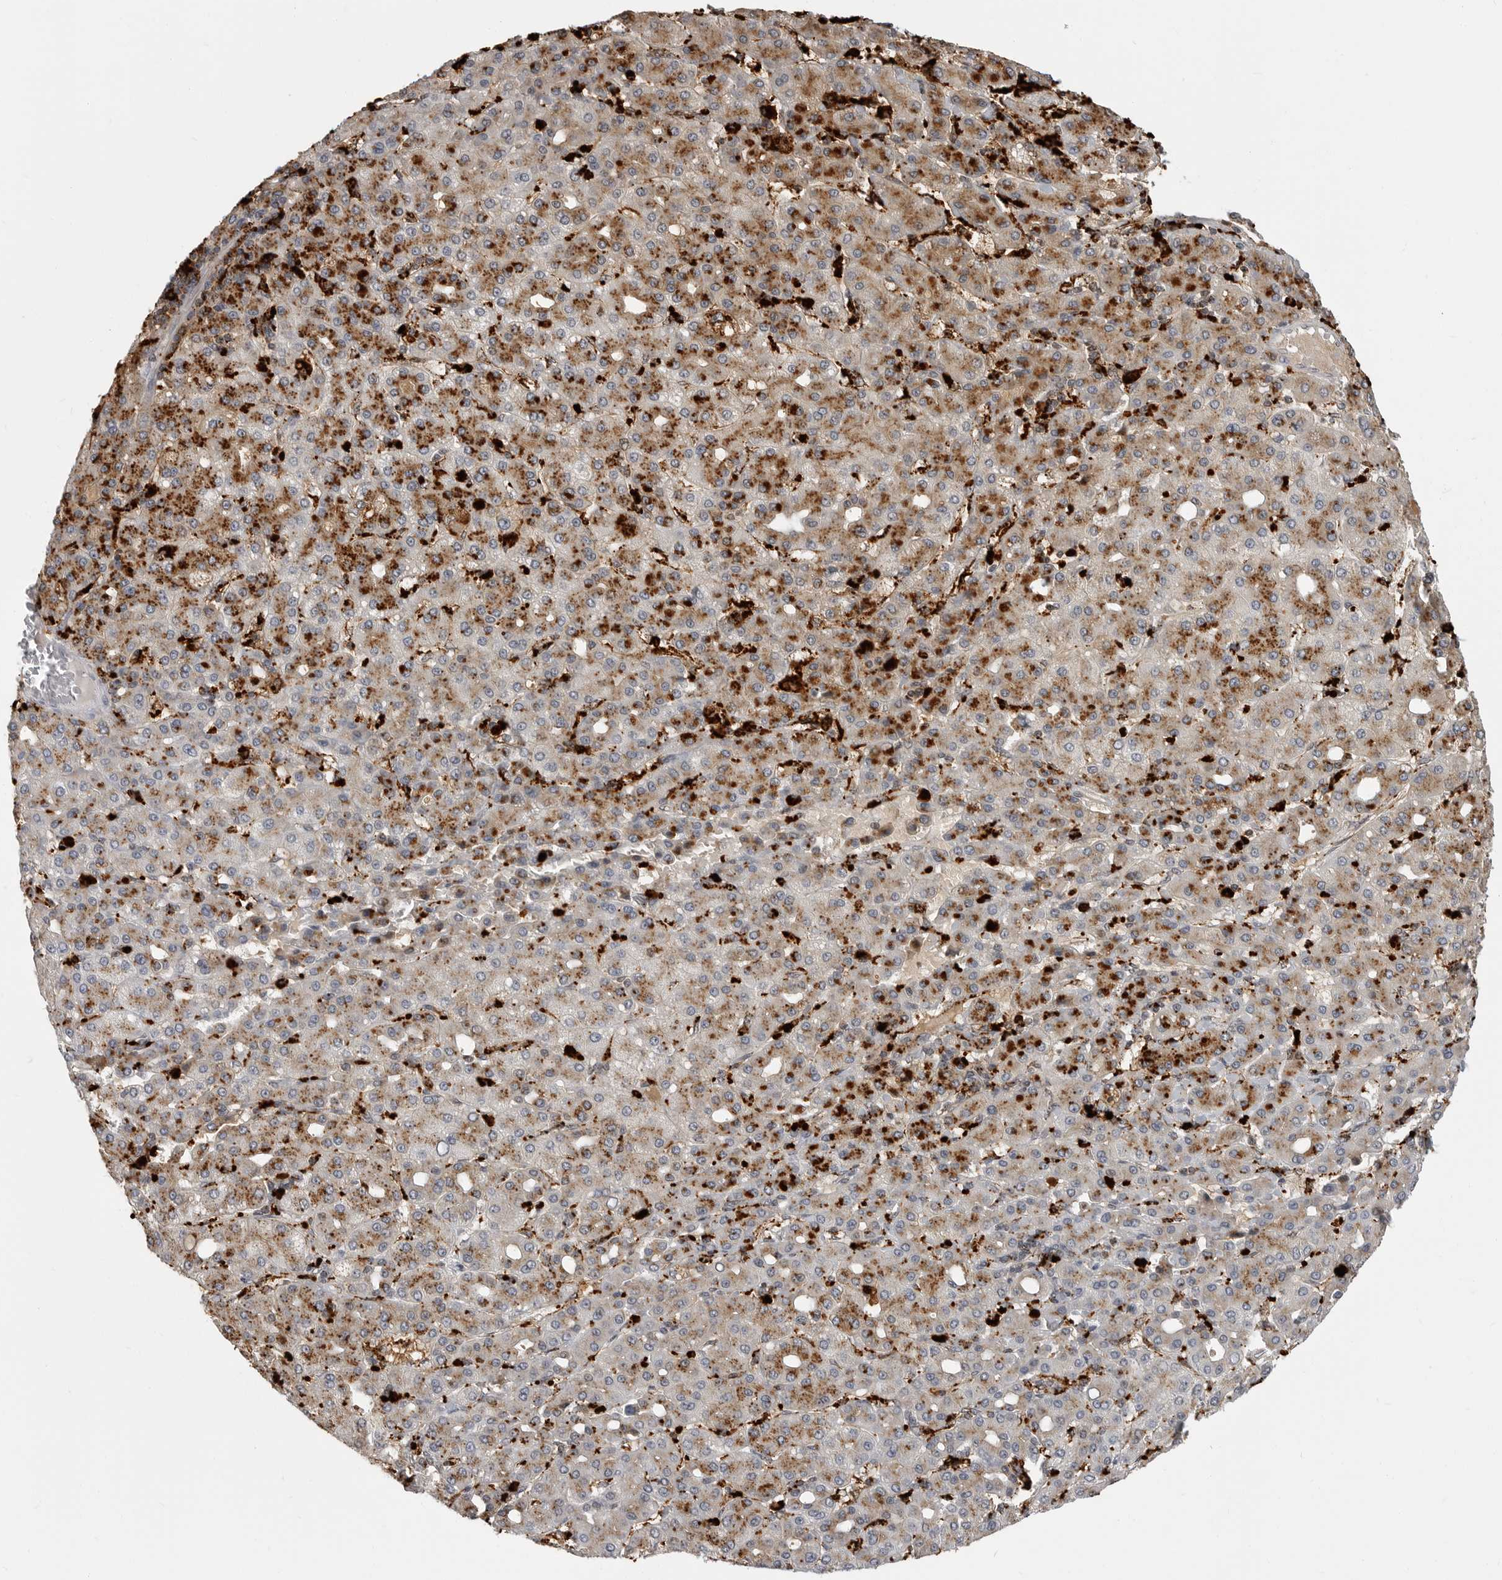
{"staining": {"intensity": "strong", "quantity": ">75%", "location": "cytoplasmic/membranous"}, "tissue": "liver cancer", "cell_type": "Tumor cells", "image_type": "cancer", "snomed": [{"axis": "morphology", "description": "Carcinoma, Hepatocellular, NOS"}, {"axis": "topography", "description": "Liver"}], "caption": "High-magnification brightfield microscopy of liver cancer (hepatocellular carcinoma) stained with DAB (brown) and counterstained with hematoxylin (blue). tumor cells exhibit strong cytoplasmic/membranous positivity is identified in about>75% of cells.", "gene": "IFI30", "patient": {"sex": "male", "age": 65}}